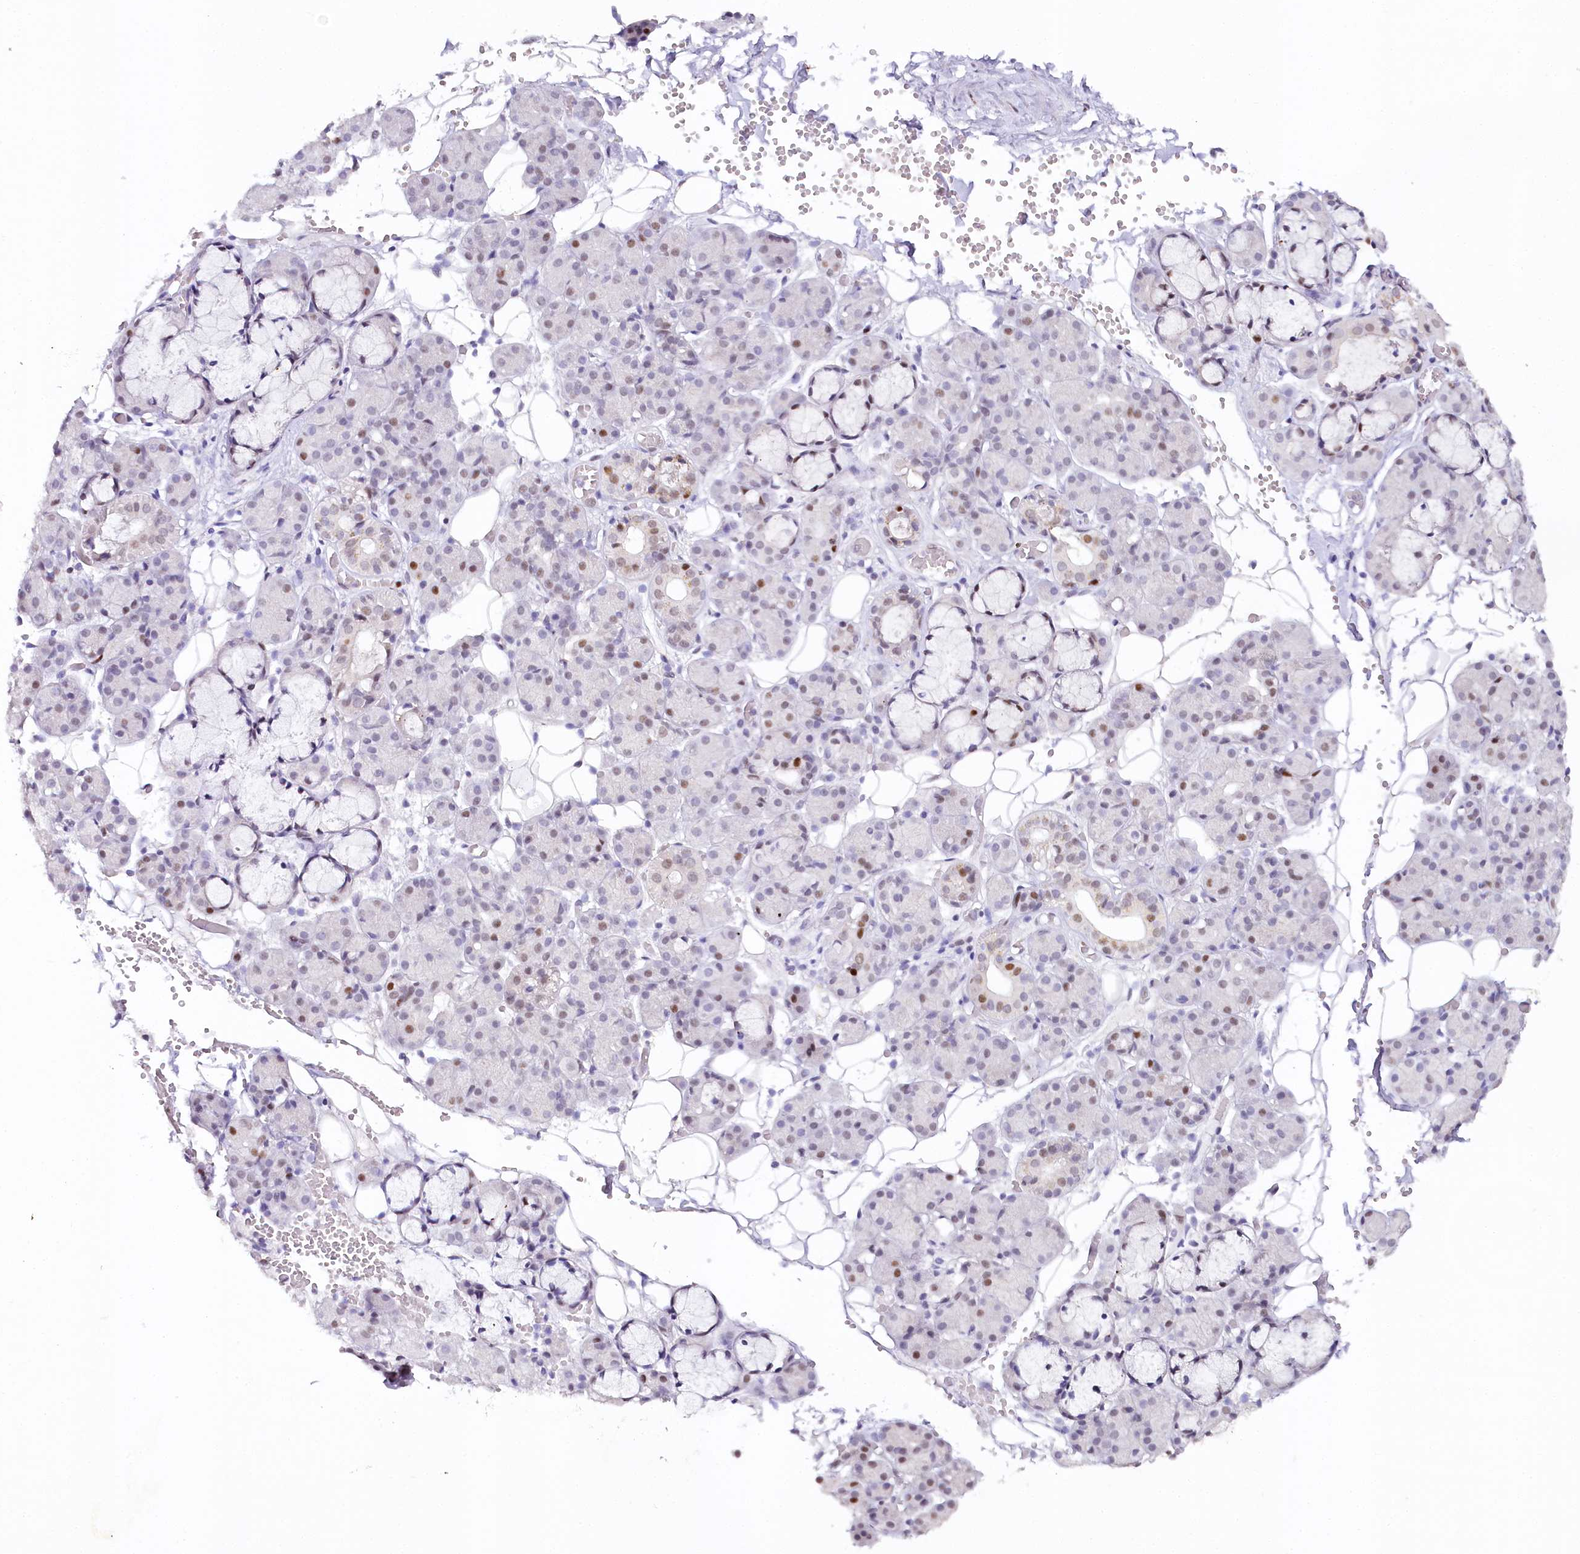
{"staining": {"intensity": "moderate", "quantity": "<25%", "location": "nuclear"}, "tissue": "salivary gland", "cell_type": "Glandular cells", "image_type": "normal", "snomed": [{"axis": "morphology", "description": "Normal tissue, NOS"}, {"axis": "topography", "description": "Salivary gland"}], "caption": "Unremarkable salivary gland displays moderate nuclear staining in about <25% of glandular cells.", "gene": "TP53", "patient": {"sex": "male", "age": 63}}